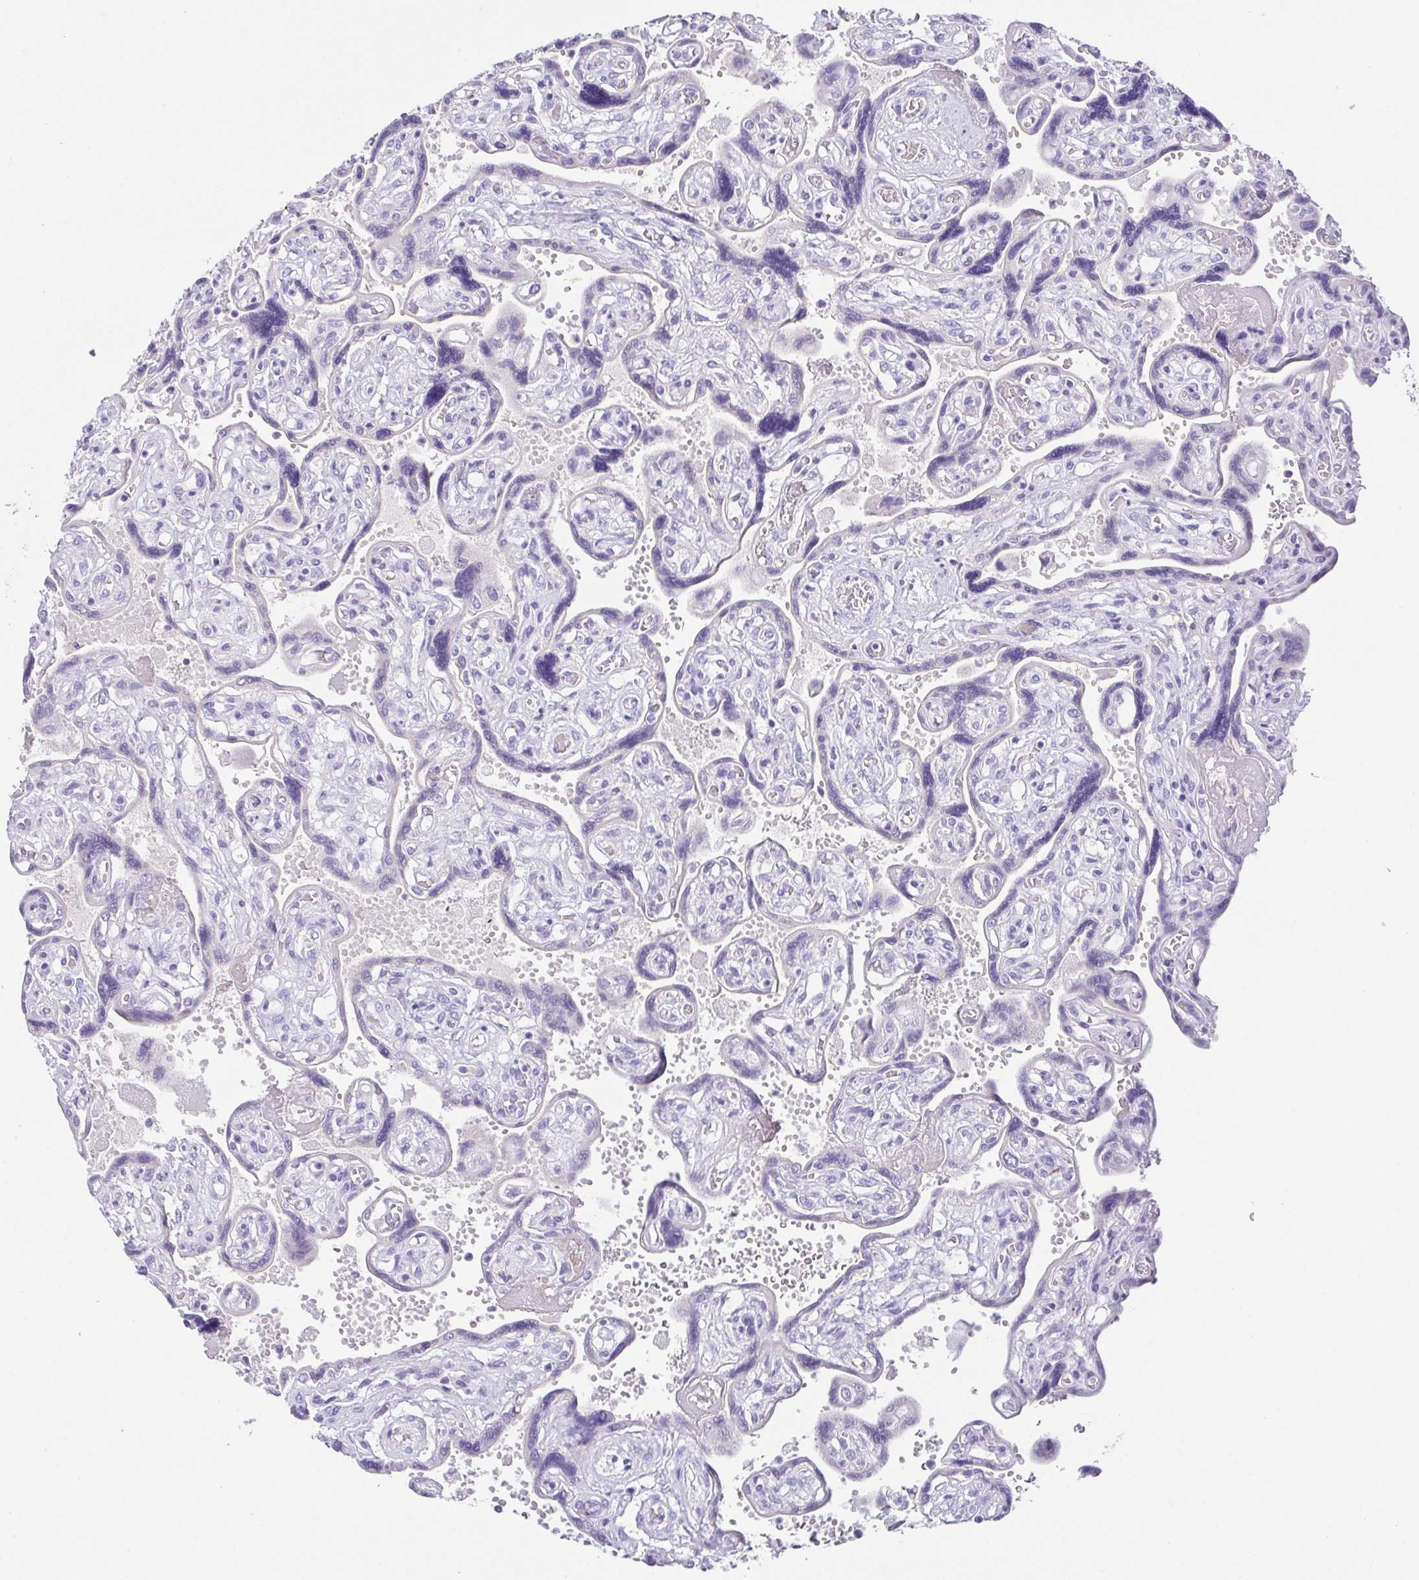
{"staining": {"intensity": "negative", "quantity": "none", "location": "none"}, "tissue": "placenta", "cell_type": "Decidual cells", "image_type": "normal", "snomed": [{"axis": "morphology", "description": "Normal tissue, NOS"}, {"axis": "topography", "description": "Placenta"}], "caption": "Protein analysis of benign placenta reveals no significant expression in decidual cells. (Brightfield microscopy of DAB (3,3'-diaminobenzidine) immunohistochemistry at high magnification).", "gene": "HAPLN2", "patient": {"sex": "female", "age": 32}}